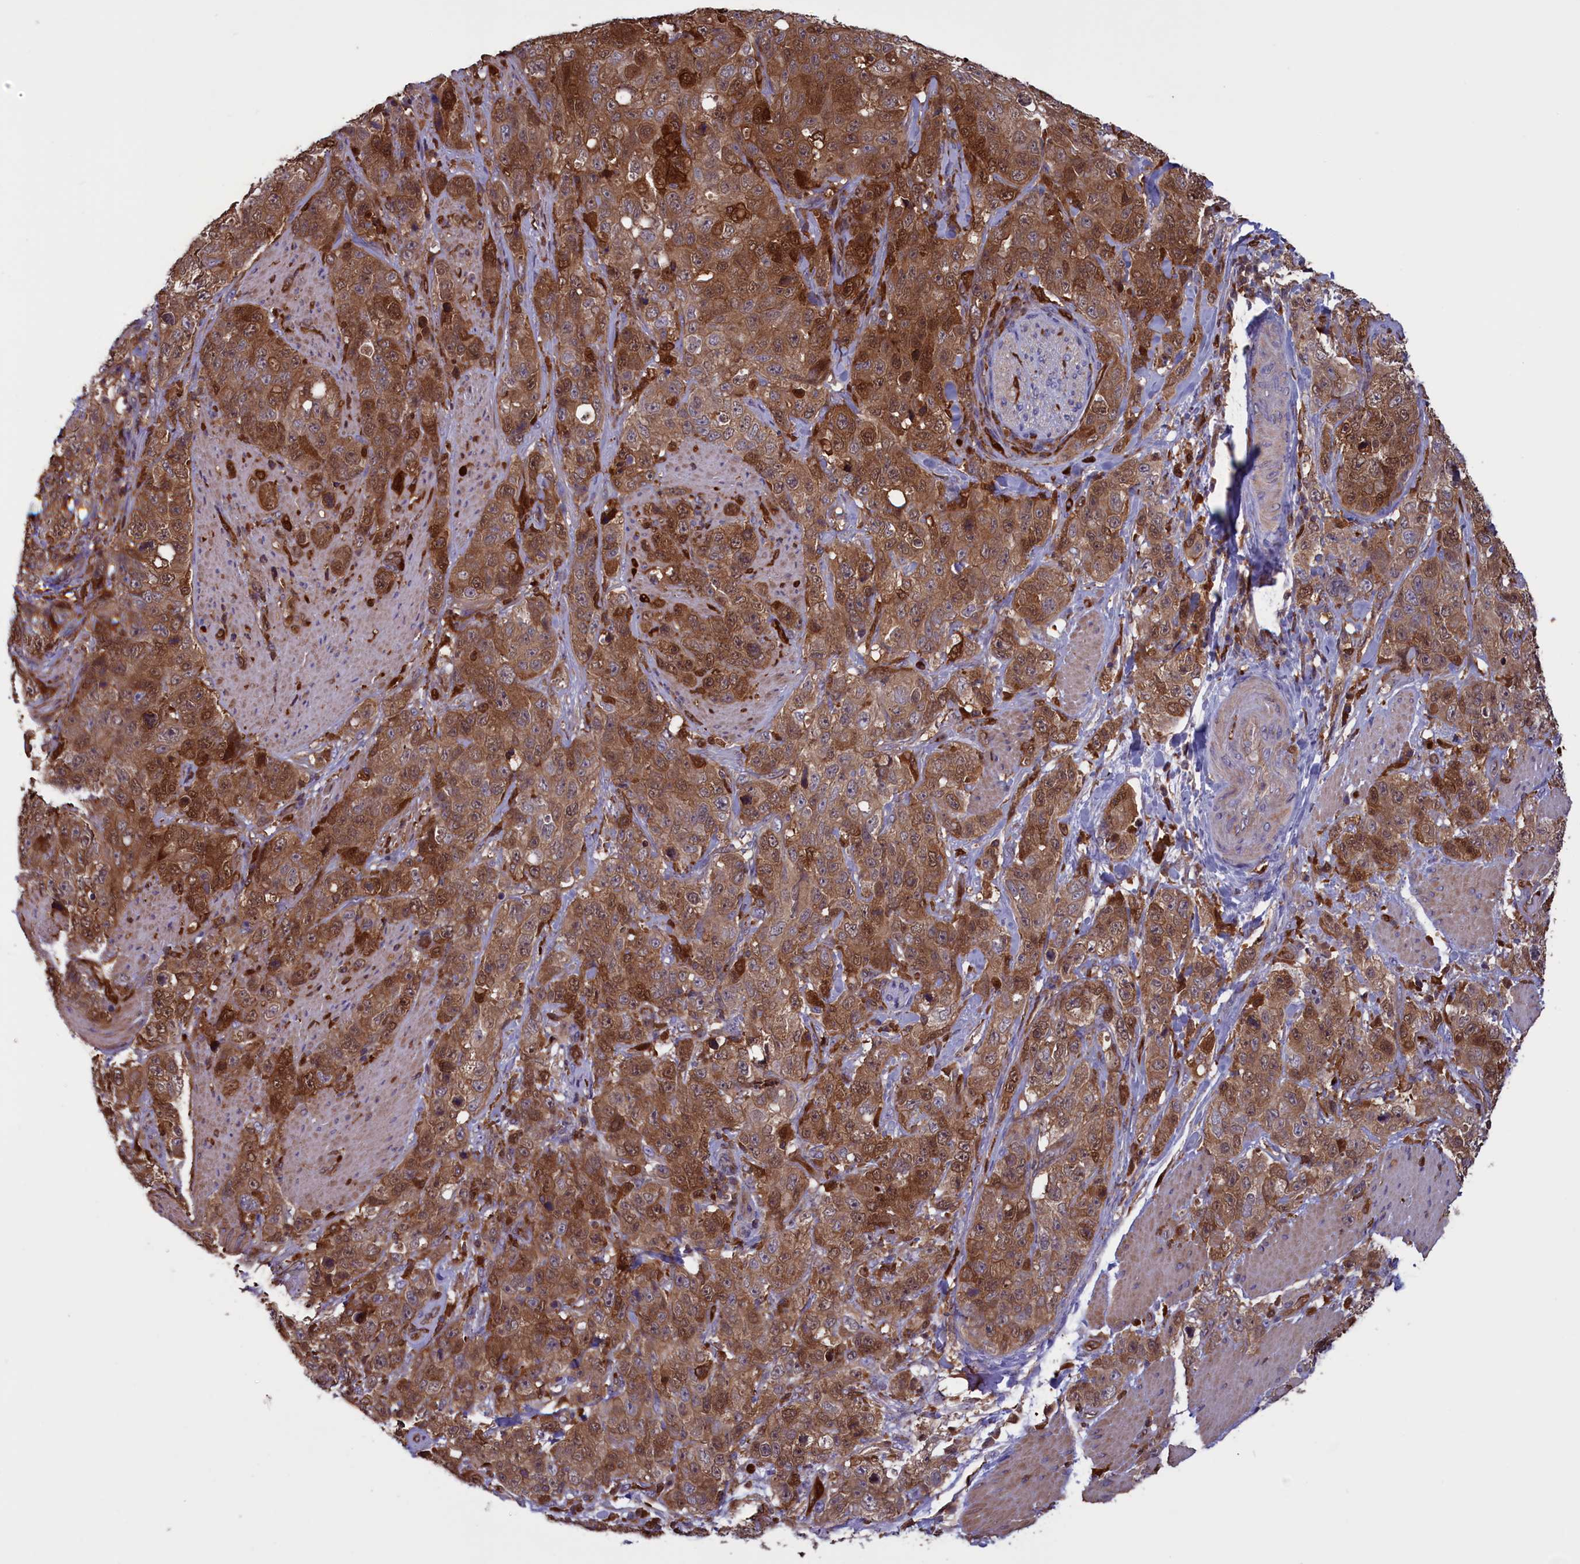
{"staining": {"intensity": "moderate", "quantity": ">75%", "location": "cytoplasmic/membranous"}, "tissue": "stomach cancer", "cell_type": "Tumor cells", "image_type": "cancer", "snomed": [{"axis": "morphology", "description": "Adenocarcinoma, NOS"}, {"axis": "topography", "description": "Stomach"}], "caption": "An immunohistochemistry micrograph of tumor tissue is shown. Protein staining in brown highlights moderate cytoplasmic/membranous positivity in stomach adenocarcinoma within tumor cells.", "gene": "ARHGAP18", "patient": {"sex": "male", "age": 48}}